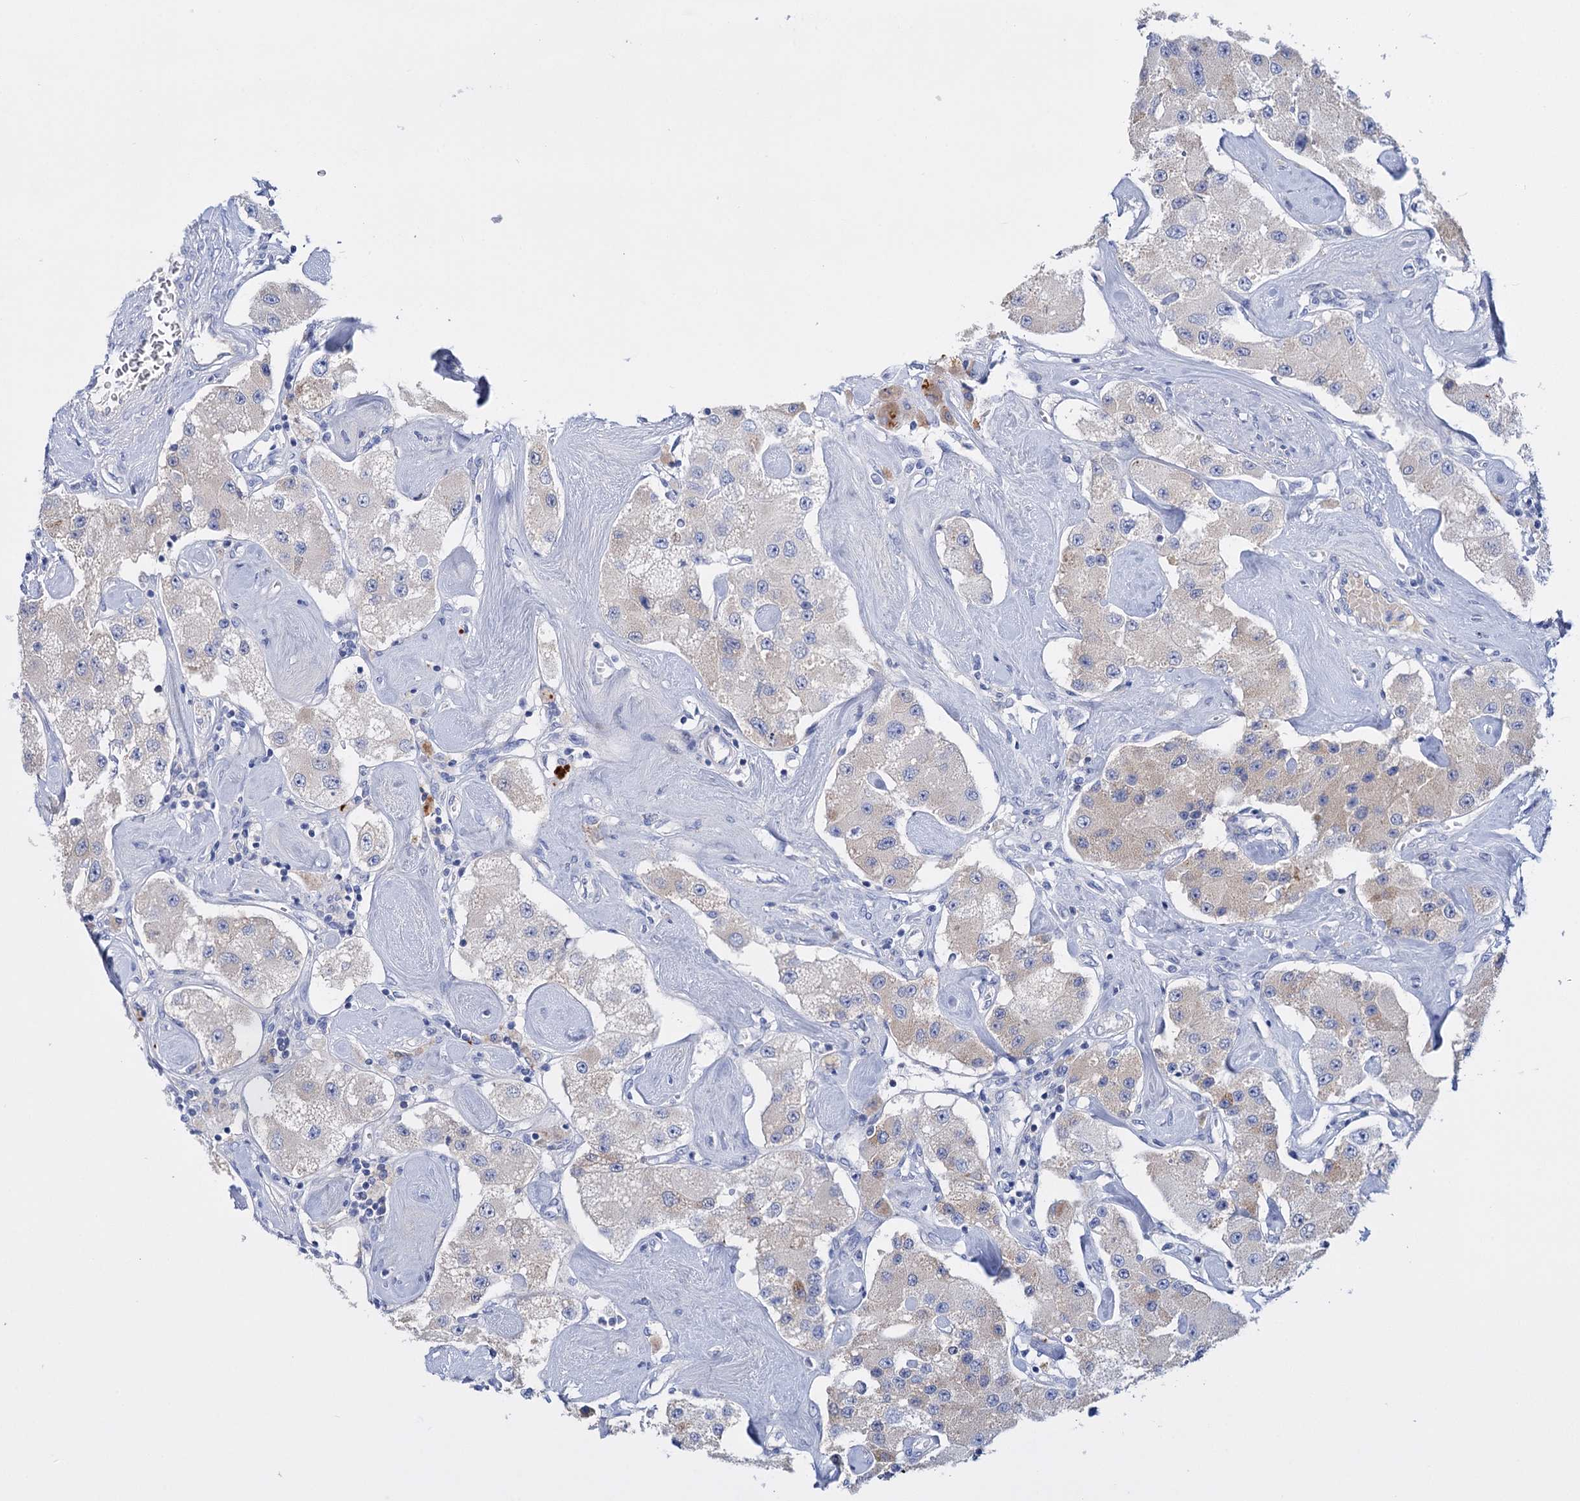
{"staining": {"intensity": "weak", "quantity": "25%-75%", "location": "cytoplasmic/membranous"}, "tissue": "carcinoid", "cell_type": "Tumor cells", "image_type": "cancer", "snomed": [{"axis": "morphology", "description": "Carcinoid, malignant, NOS"}, {"axis": "topography", "description": "Pancreas"}], "caption": "There is low levels of weak cytoplasmic/membranous positivity in tumor cells of carcinoid, as demonstrated by immunohistochemical staining (brown color).", "gene": "FBXW12", "patient": {"sex": "male", "age": 41}}